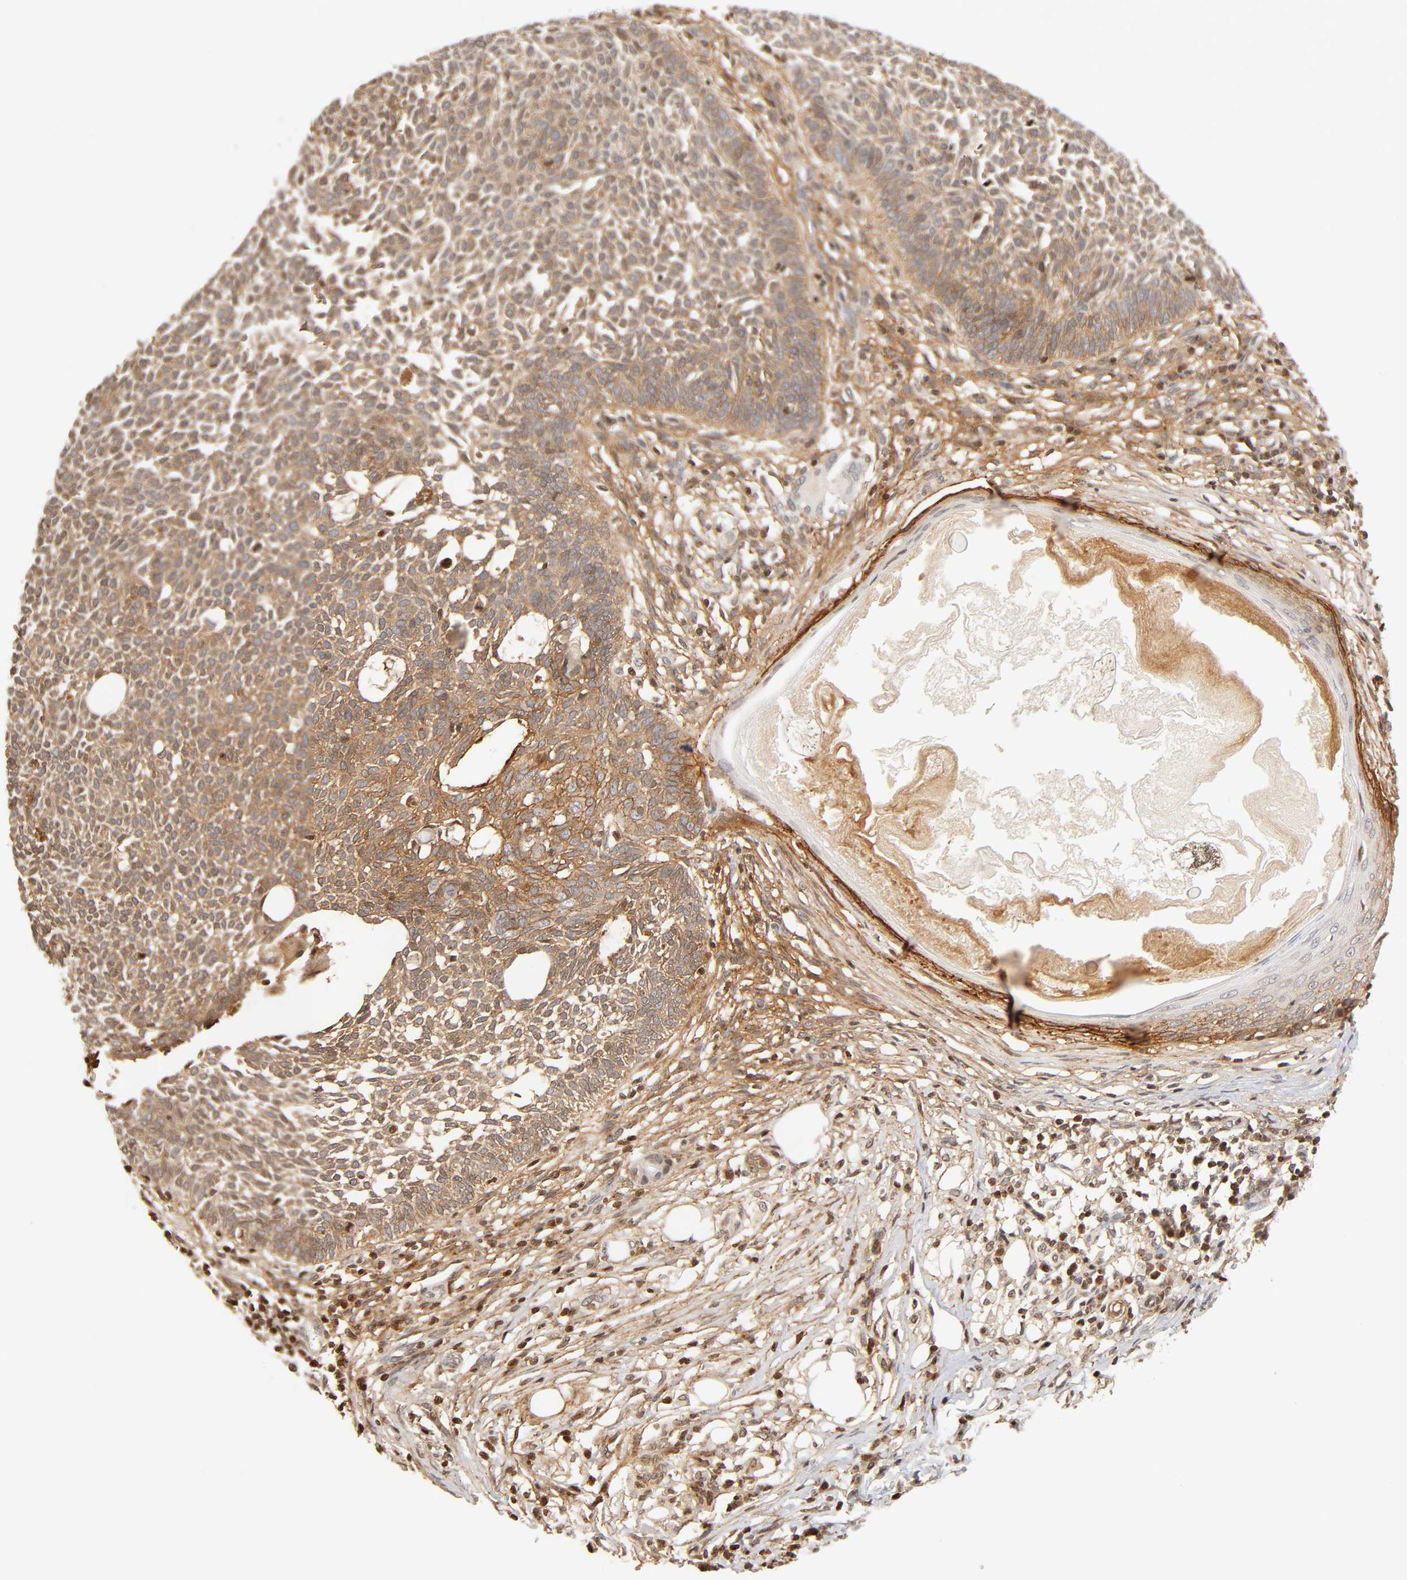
{"staining": {"intensity": "weak", "quantity": ">75%", "location": "cytoplasmic/membranous"}, "tissue": "skin cancer", "cell_type": "Tumor cells", "image_type": "cancer", "snomed": [{"axis": "morphology", "description": "Normal tissue, NOS"}, {"axis": "morphology", "description": "Basal cell carcinoma"}, {"axis": "topography", "description": "Skin"}], "caption": "Brown immunohistochemical staining in human skin cancer reveals weak cytoplasmic/membranous staining in approximately >75% of tumor cells.", "gene": "ITGAV", "patient": {"sex": "male", "age": 87}}